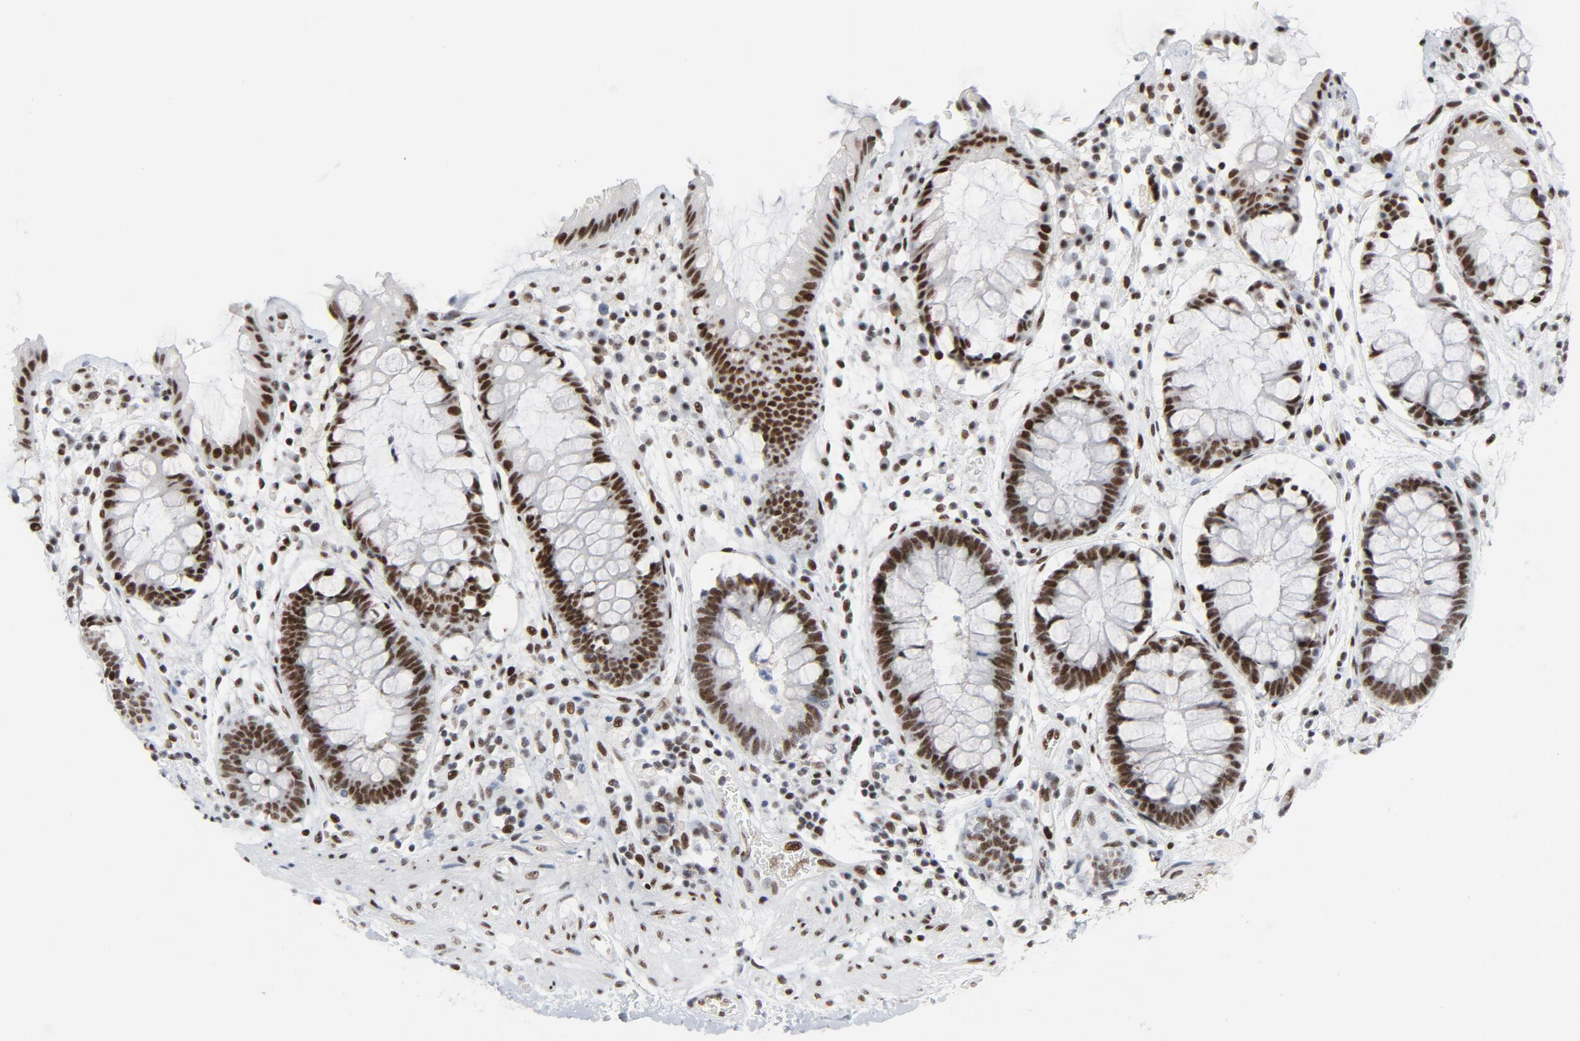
{"staining": {"intensity": "strong", "quantity": ">75%", "location": "nuclear"}, "tissue": "rectum", "cell_type": "Glandular cells", "image_type": "normal", "snomed": [{"axis": "morphology", "description": "Normal tissue, NOS"}, {"axis": "topography", "description": "Rectum"}], "caption": "Immunohistochemical staining of benign human rectum shows high levels of strong nuclear expression in approximately >75% of glandular cells. The staining is performed using DAB (3,3'-diaminobenzidine) brown chromogen to label protein expression. The nuclei are counter-stained blue using hematoxylin.", "gene": "HSF1", "patient": {"sex": "female", "age": 46}}